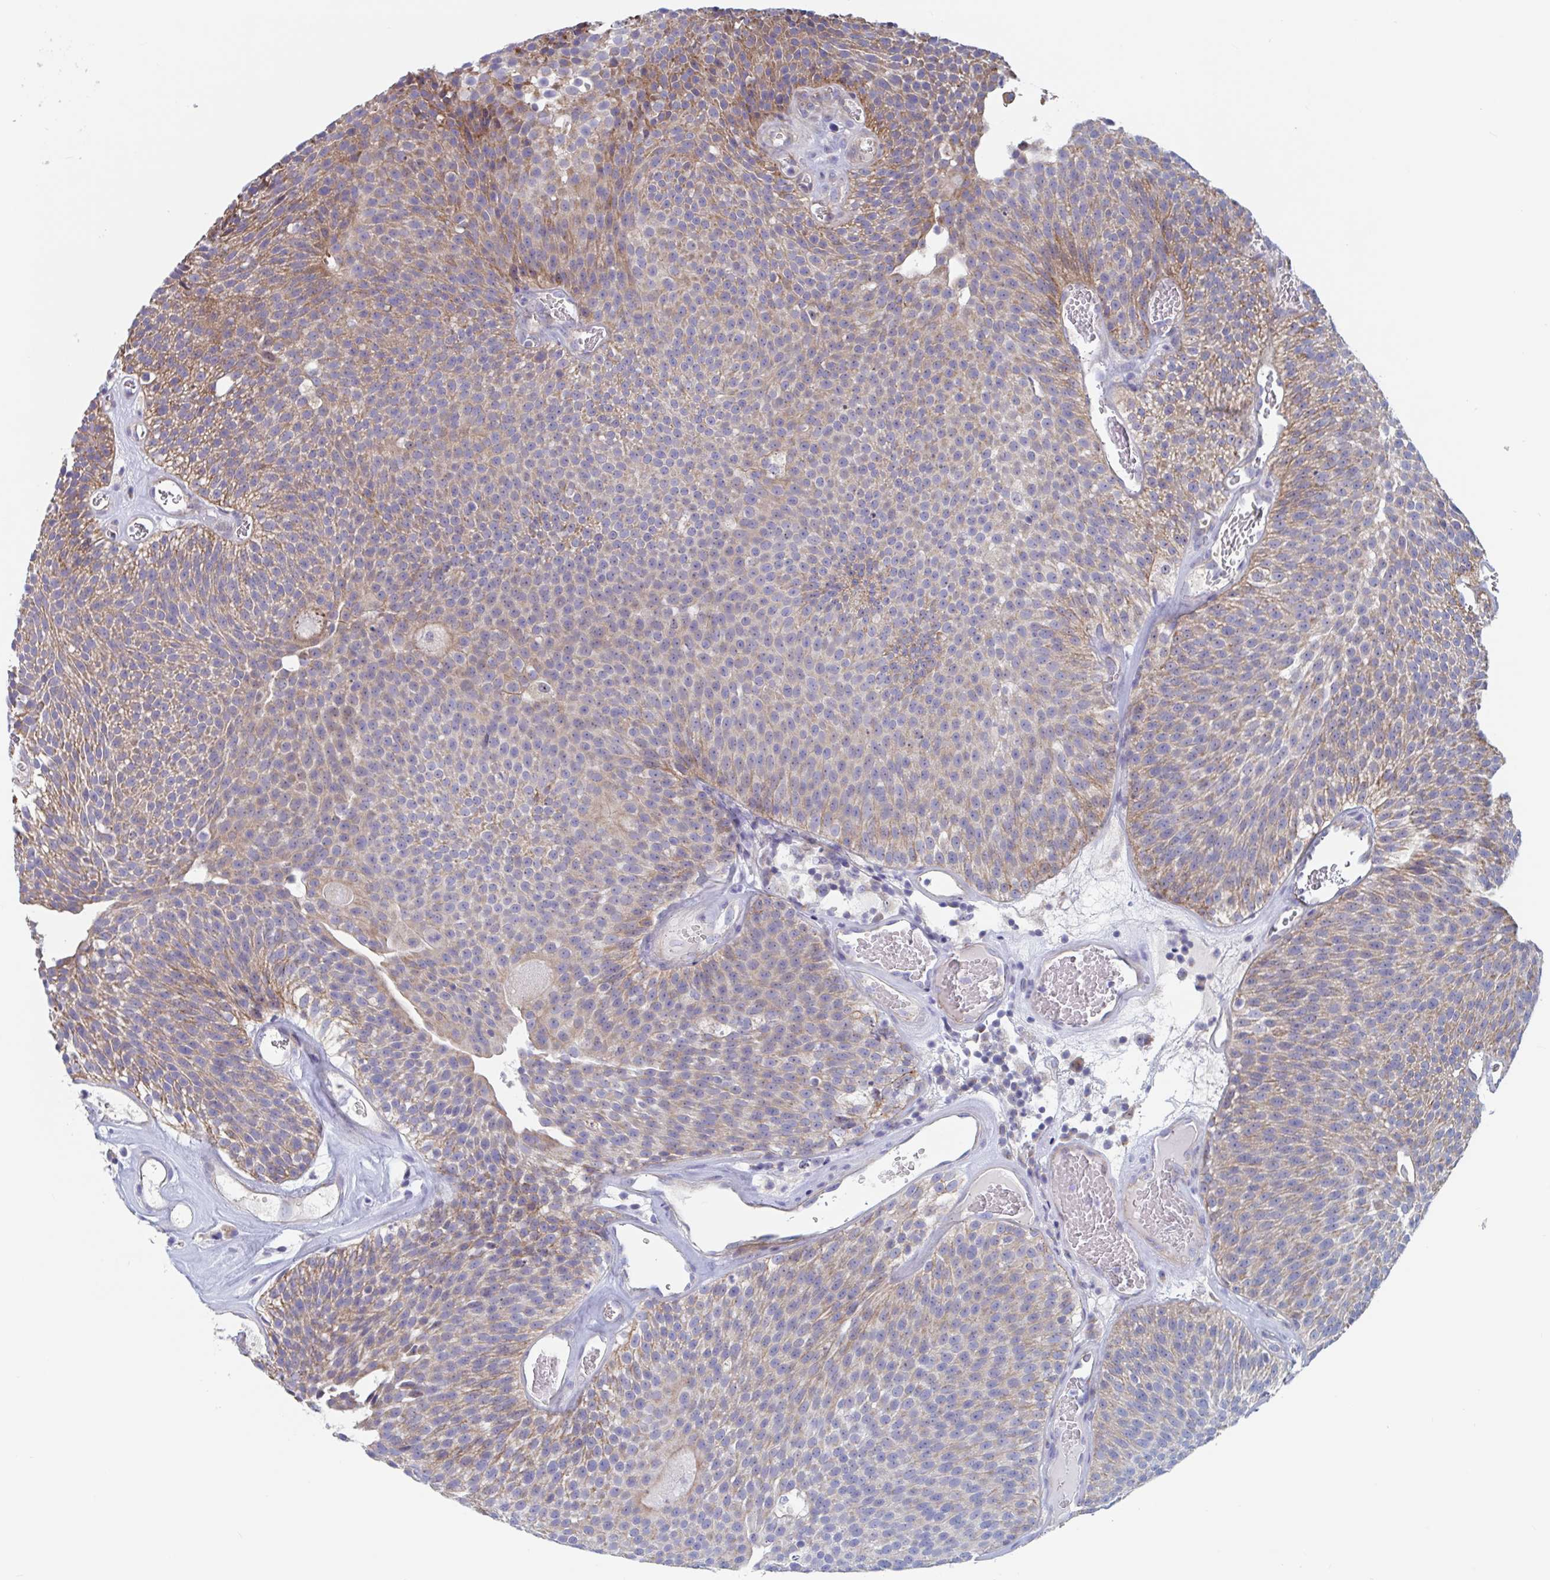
{"staining": {"intensity": "moderate", "quantity": "25%-75%", "location": "cytoplasmic/membranous"}, "tissue": "urothelial cancer", "cell_type": "Tumor cells", "image_type": "cancer", "snomed": [{"axis": "morphology", "description": "Urothelial carcinoma, Low grade"}, {"axis": "topography", "description": "Urinary bladder"}], "caption": "IHC staining of urothelial cancer, which reveals medium levels of moderate cytoplasmic/membranous positivity in about 25%-75% of tumor cells indicating moderate cytoplasmic/membranous protein positivity. The staining was performed using DAB (3,3'-diaminobenzidine) (brown) for protein detection and nuclei were counterstained in hematoxylin (blue).", "gene": "MRPL53", "patient": {"sex": "female", "age": 79}}